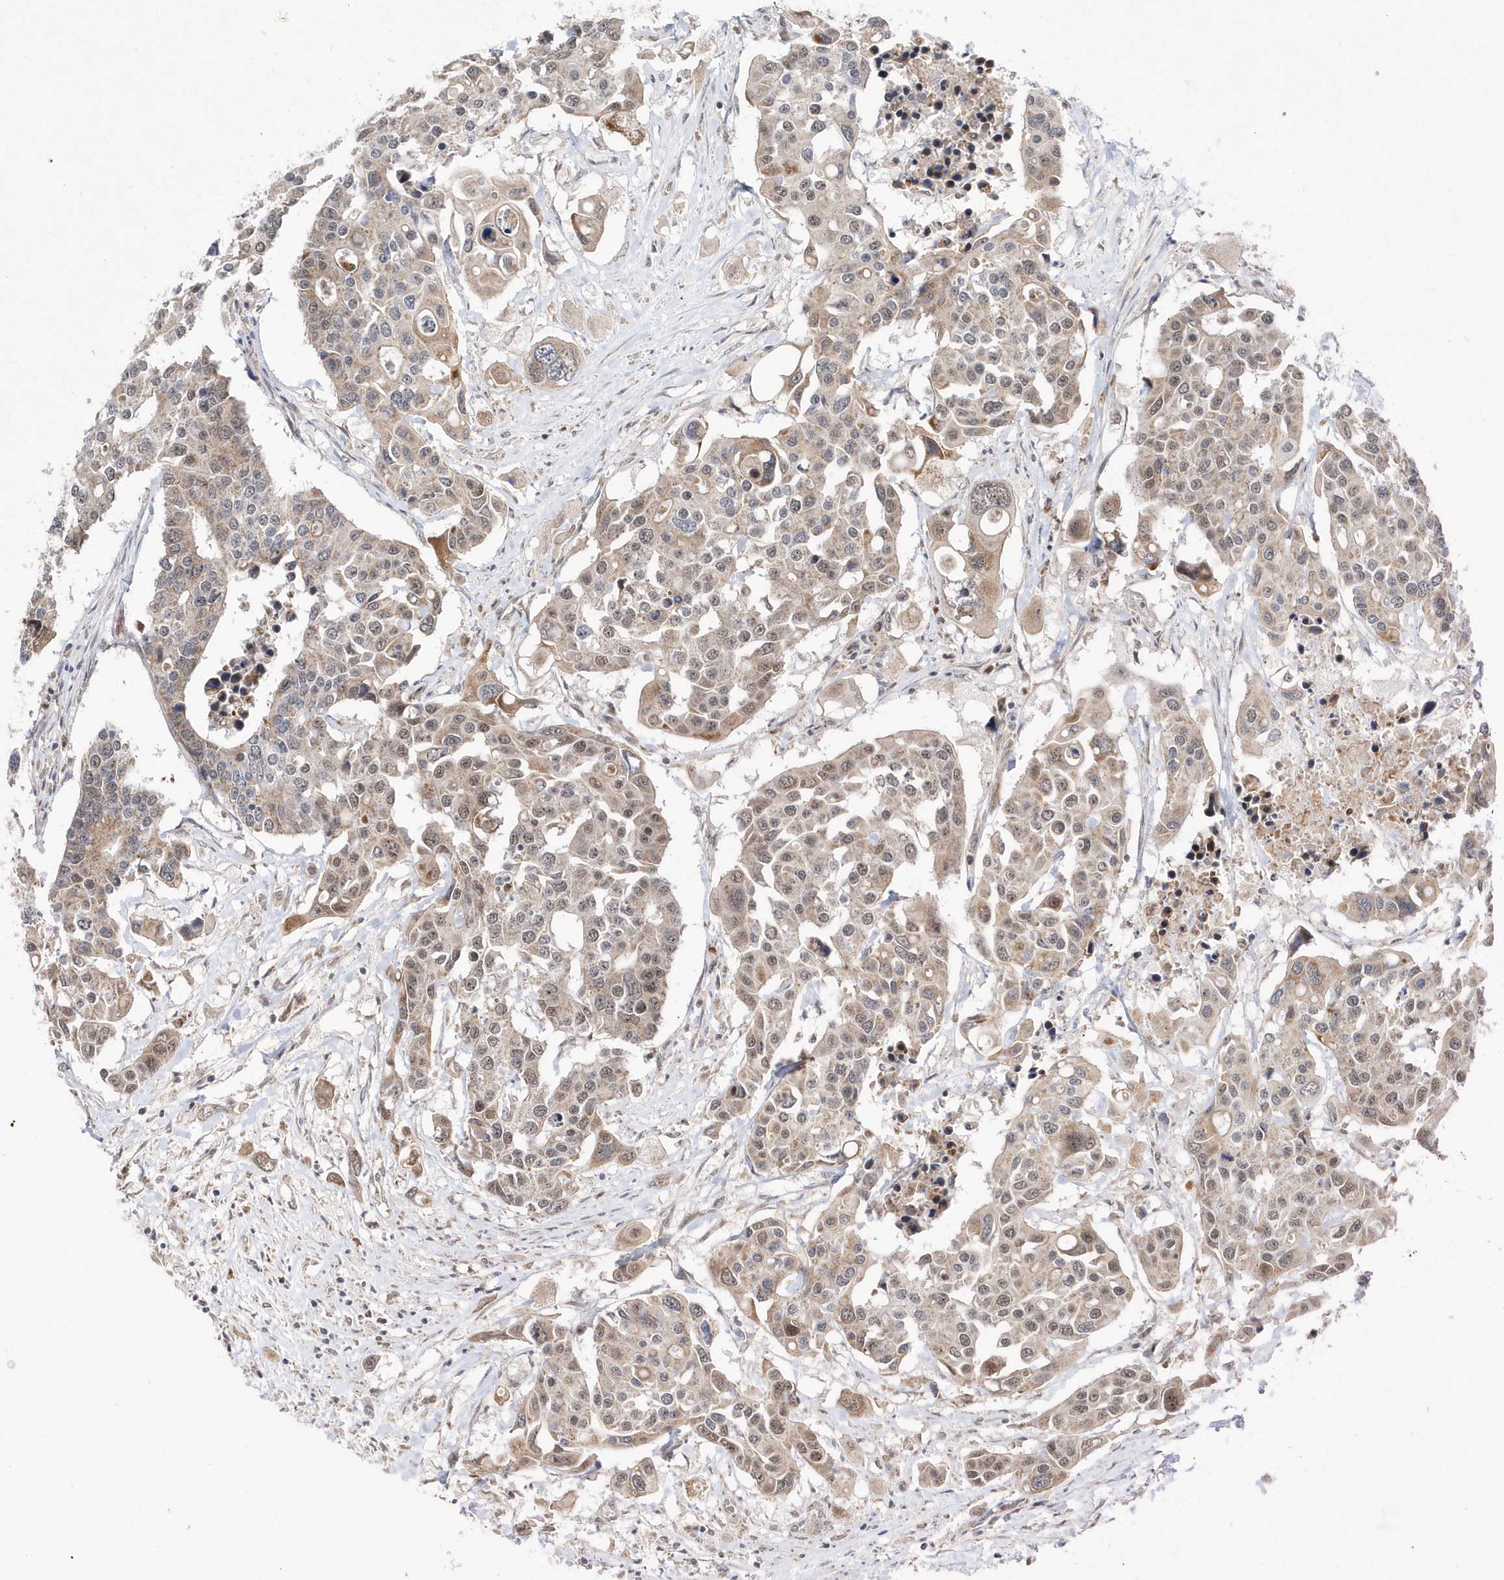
{"staining": {"intensity": "weak", "quantity": ">75%", "location": "cytoplasmic/membranous"}, "tissue": "colorectal cancer", "cell_type": "Tumor cells", "image_type": "cancer", "snomed": [{"axis": "morphology", "description": "Adenocarcinoma, NOS"}, {"axis": "topography", "description": "Colon"}], "caption": "Tumor cells exhibit low levels of weak cytoplasmic/membranous staining in about >75% of cells in colorectal cancer (adenocarcinoma).", "gene": "DALRD3", "patient": {"sex": "male", "age": 77}}